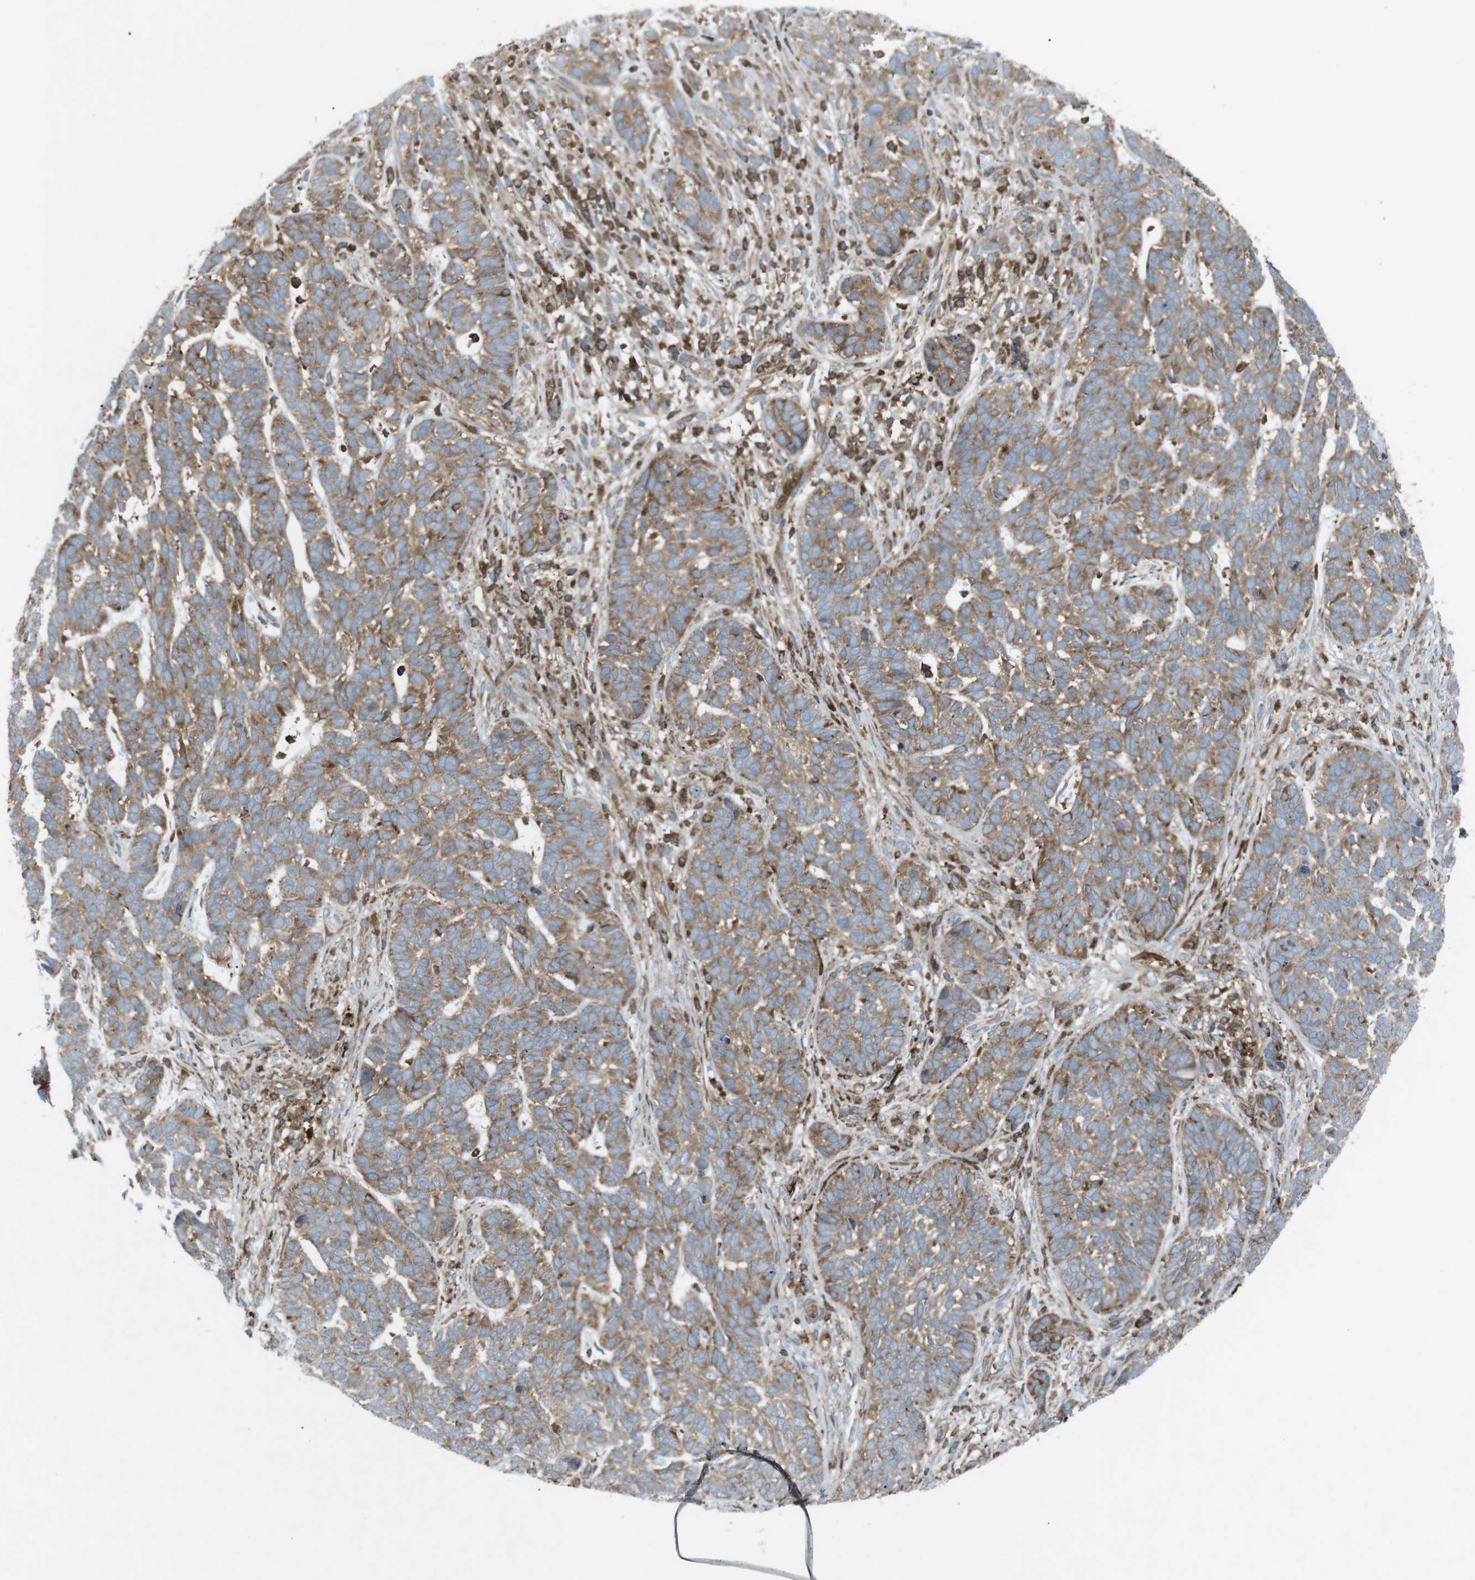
{"staining": {"intensity": "weak", "quantity": ">75%", "location": "cytoplasmic/membranous"}, "tissue": "skin cancer", "cell_type": "Tumor cells", "image_type": "cancer", "snomed": [{"axis": "morphology", "description": "Basal cell carcinoma"}, {"axis": "topography", "description": "Skin"}], "caption": "Protein staining of skin cancer (basal cell carcinoma) tissue exhibits weak cytoplasmic/membranous expression in approximately >75% of tumor cells. (DAB (3,3'-diaminobenzidine) = brown stain, brightfield microscopy at high magnification).", "gene": "FLII", "patient": {"sex": "male", "age": 87}}